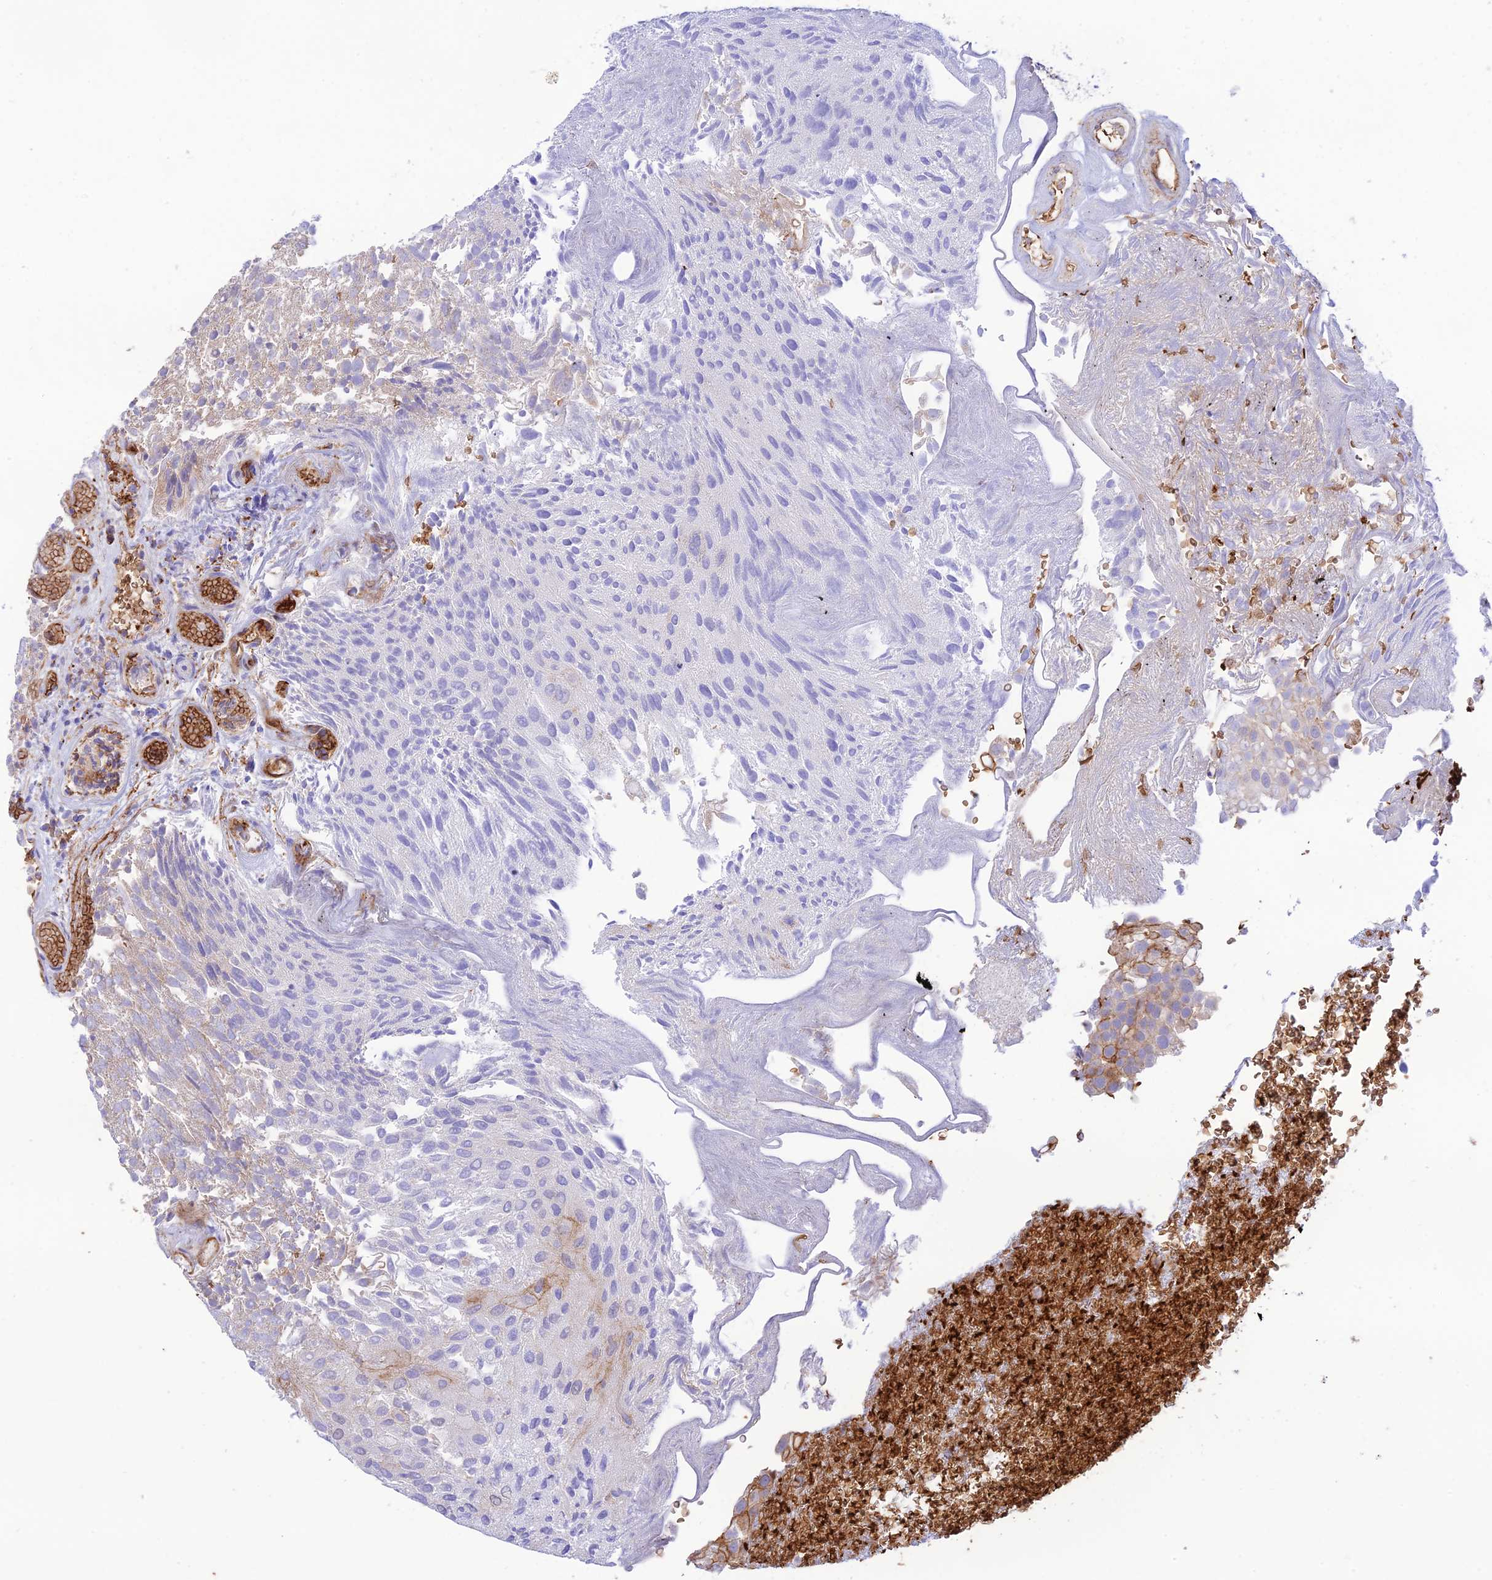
{"staining": {"intensity": "weak", "quantity": "25%-75%", "location": "cytoplasmic/membranous"}, "tissue": "urothelial cancer", "cell_type": "Tumor cells", "image_type": "cancer", "snomed": [{"axis": "morphology", "description": "Urothelial carcinoma, Low grade"}, {"axis": "topography", "description": "Urinary bladder"}], "caption": "Urothelial cancer was stained to show a protein in brown. There is low levels of weak cytoplasmic/membranous positivity in about 25%-75% of tumor cells.", "gene": "YPEL5", "patient": {"sex": "male", "age": 78}}